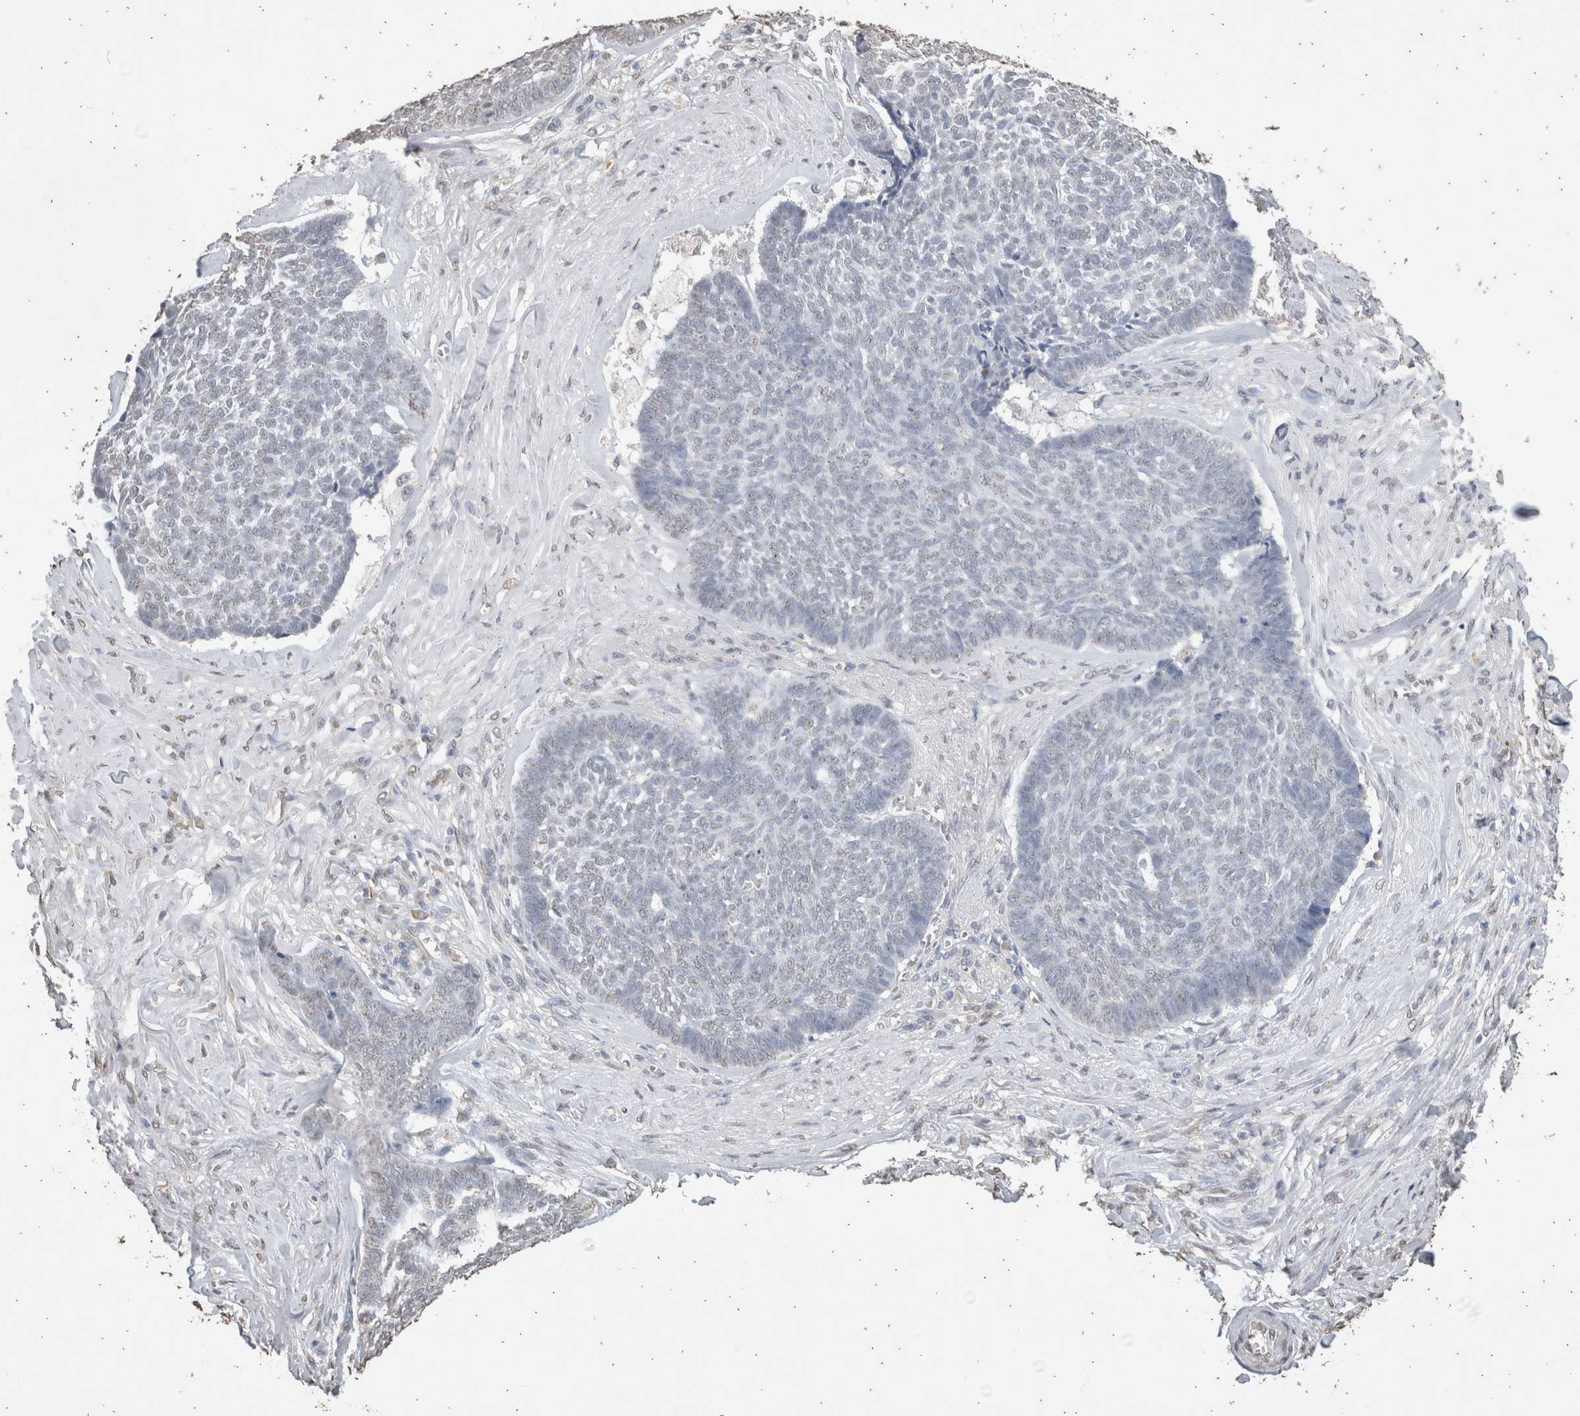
{"staining": {"intensity": "negative", "quantity": "none", "location": "none"}, "tissue": "skin cancer", "cell_type": "Tumor cells", "image_type": "cancer", "snomed": [{"axis": "morphology", "description": "Basal cell carcinoma"}, {"axis": "topography", "description": "Skin"}], "caption": "An image of human skin cancer is negative for staining in tumor cells. (Stains: DAB immunohistochemistry (IHC) with hematoxylin counter stain, Microscopy: brightfield microscopy at high magnification).", "gene": "LGALS2", "patient": {"sex": "male", "age": 84}}